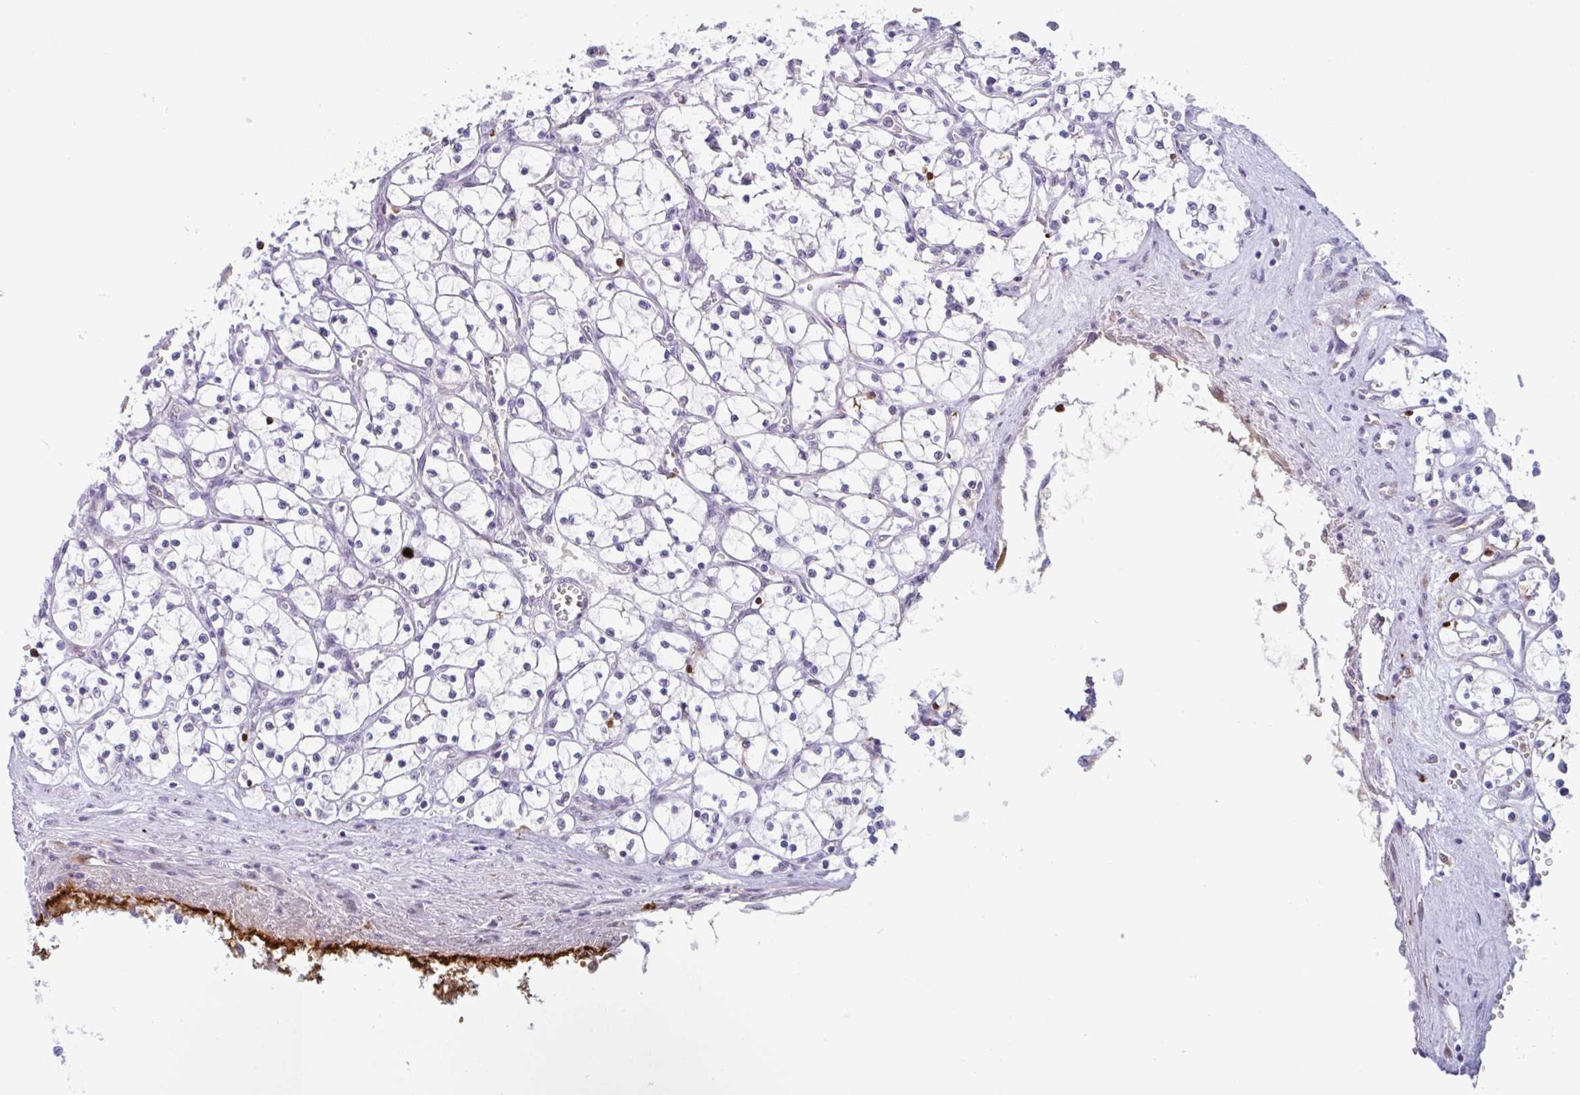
{"staining": {"intensity": "negative", "quantity": "none", "location": "none"}, "tissue": "renal cancer", "cell_type": "Tumor cells", "image_type": "cancer", "snomed": [{"axis": "morphology", "description": "Adenocarcinoma, NOS"}, {"axis": "topography", "description": "Kidney"}], "caption": "An IHC micrograph of adenocarcinoma (renal) is shown. There is no staining in tumor cells of adenocarcinoma (renal). Nuclei are stained in blue.", "gene": "PLG", "patient": {"sex": "female", "age": 69}}